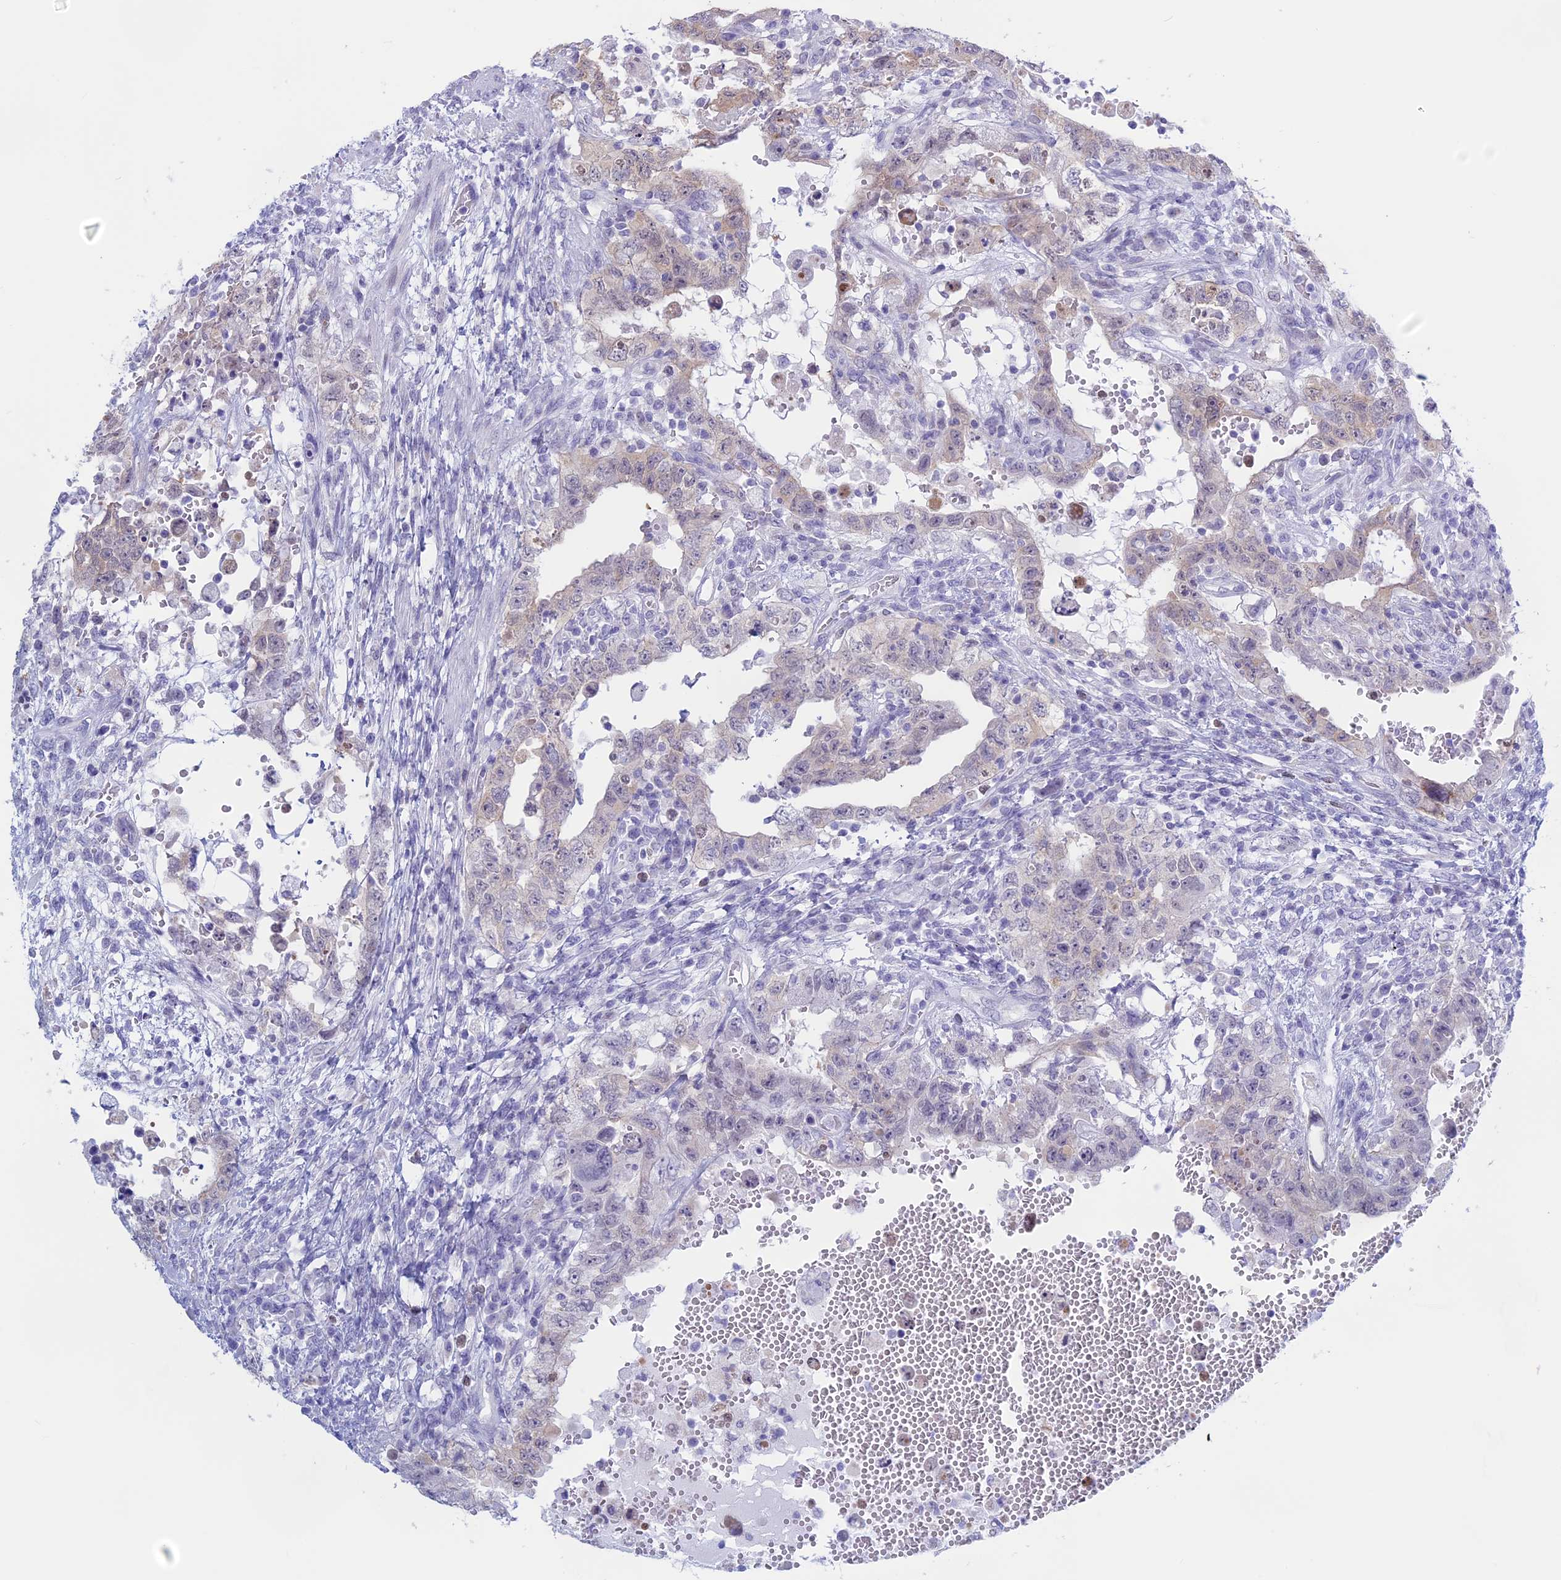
{"staining": {"intensity": "negative", "quantity": "none", "location": "none"}, "tissue": "testis cancer", "cell_type": "Tumor cells", "image_type": "cancer", "snomed": [{"axis": "morphology", "description": "Carcinoma, Embryonal, NOS"}, {"axis": "topography", "description": "Testis"}], "caption": "This is an IHC histopathology image of testis embryonal carcinoma. There is no staining in tumor cells.", "gene": "LHFPL2", "patient": {"sex": "male", "age": 26}}